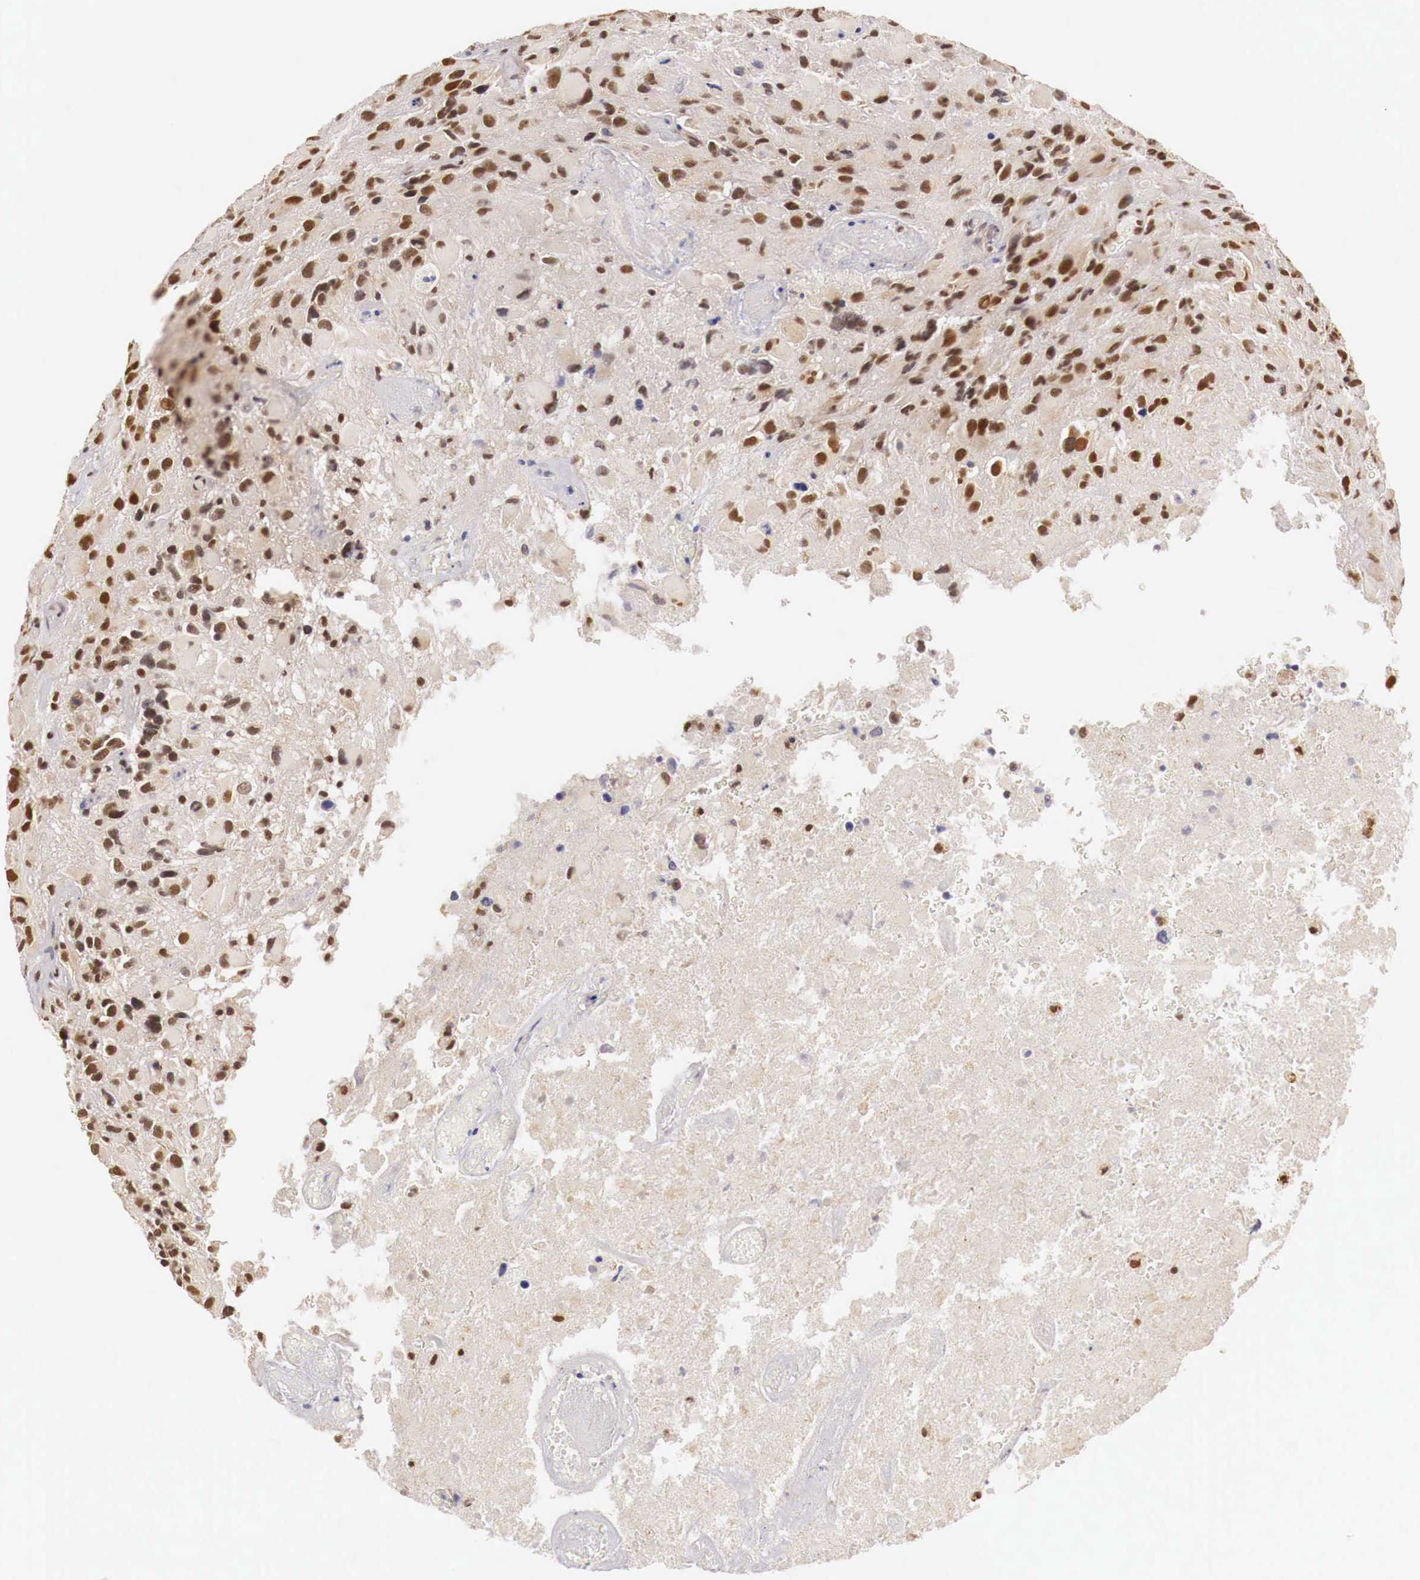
{"staining": {"intensity": "moderate", "quantity": ">75%", "location": "cytoplasmic/membranous,nuclear"}, "tissue": "glioma", "cell_type": "Tumor cells", "image_type": "cancer", "snomed": [{"axis": "morphology", "description": "Glioma, malignant, High grade"}, {"axis": "topography", "description": "Brain"}], "caption": "High-grade glioma (malignant) stained with IHC displays moderate cytoplasmic/membranous and nuclear expression in approximately >75% of tumor cells.", "gene": "GPKOW", "patient": {"sex": "male", "age": 69}}